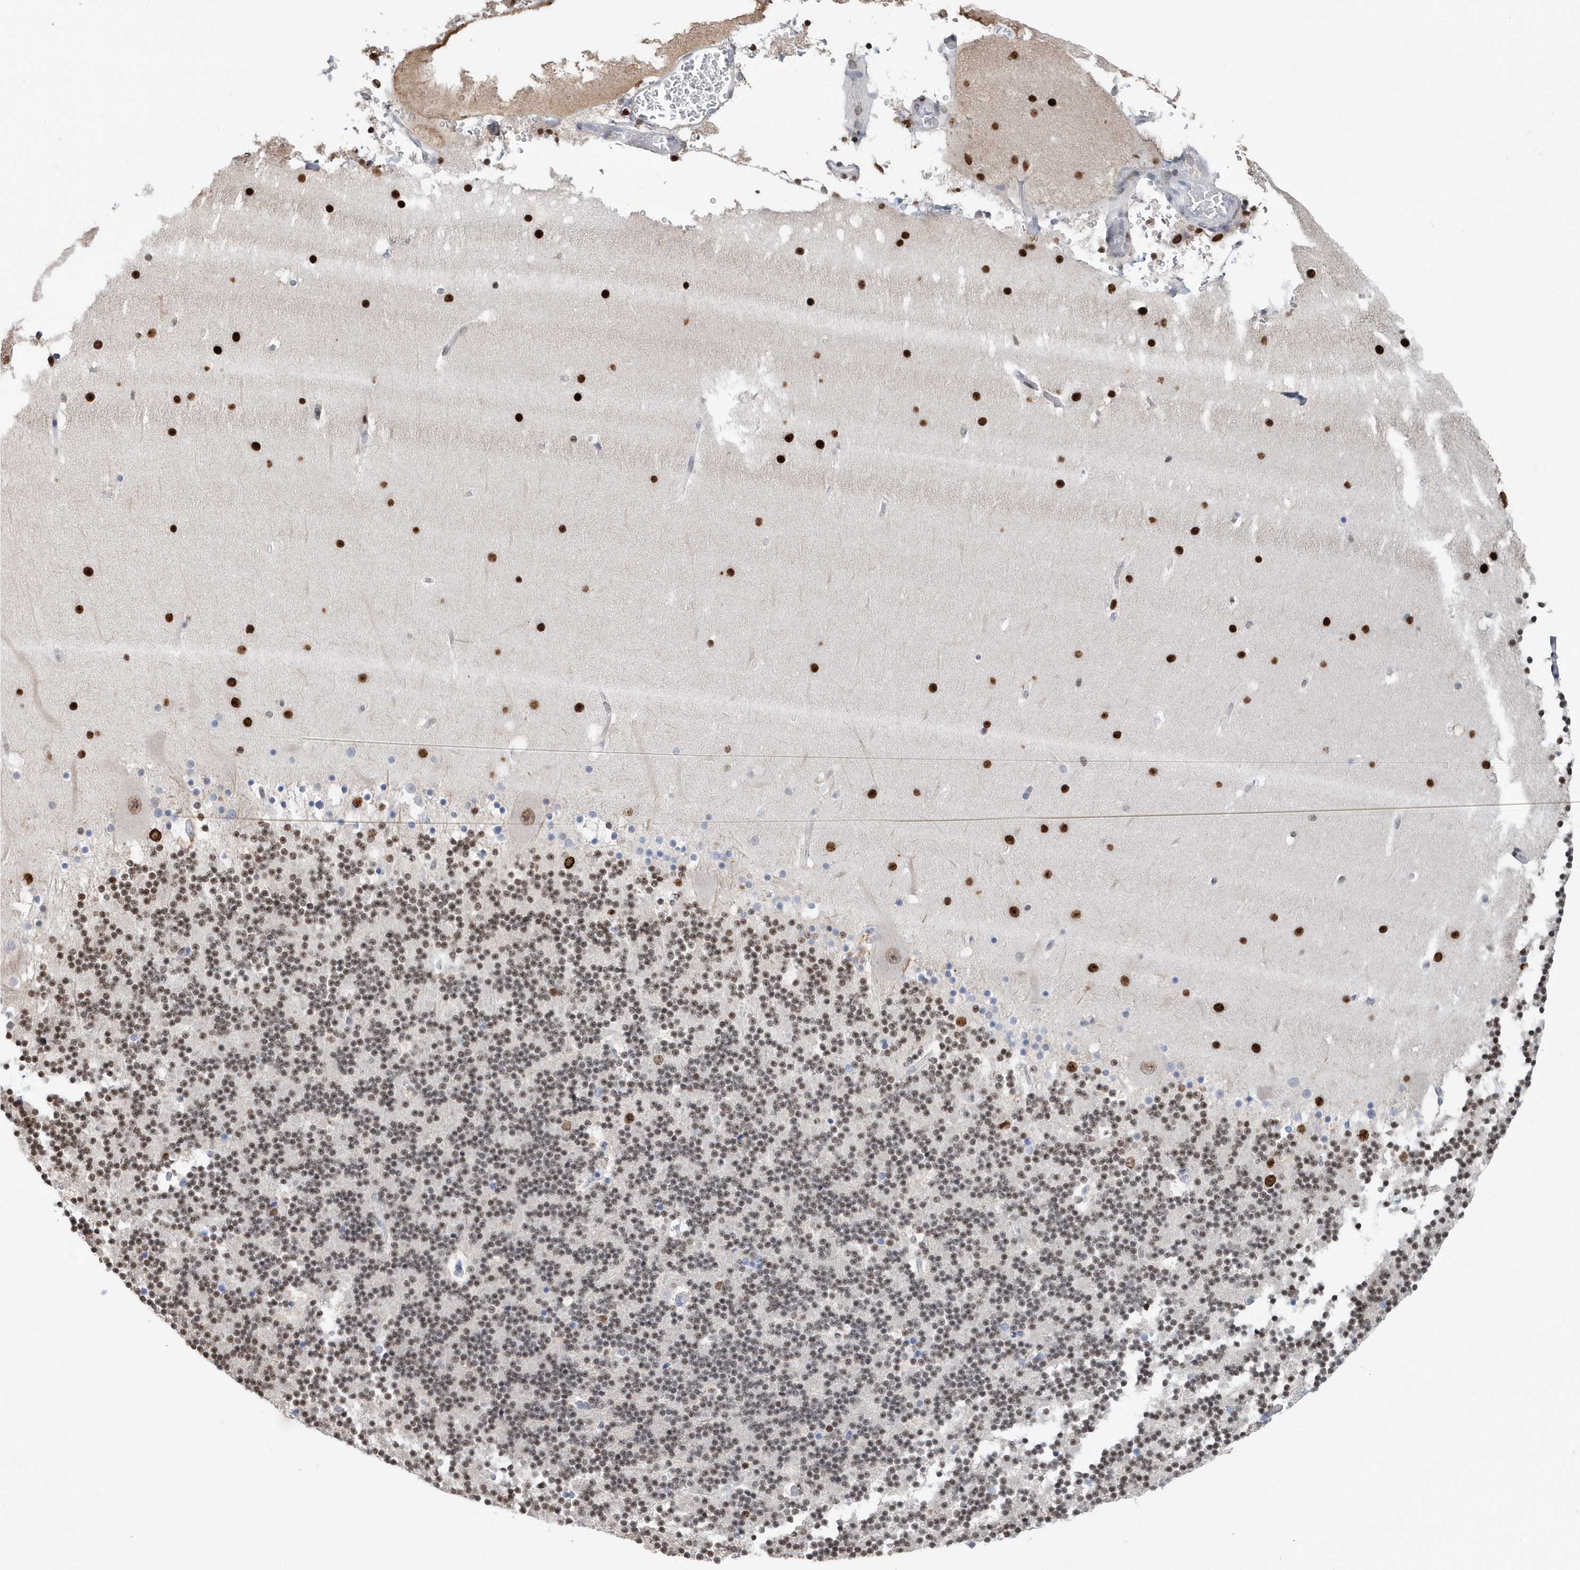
{"staining": {"intensity": "moderate", "quantity": ">75%", "location": "nuclear"}, "tissue": "cerebellum", "cell_type": "Cells in granular layer", "image_type": "normal", "snomed": [{"axis": "morphology", "description": "Normal tissue, NOS"}, {"axis": "topography", "description": "Cerebellum"}], "caption": "IHC micrograph of normal human cerebellum stained for a protein (brown), which demonstrates medium levels of moderate nuclear expression in approximately >75% of cells in granular layer.", "gene": "MACROH2A2", "patient": {"sex": "male", "age": 57}}